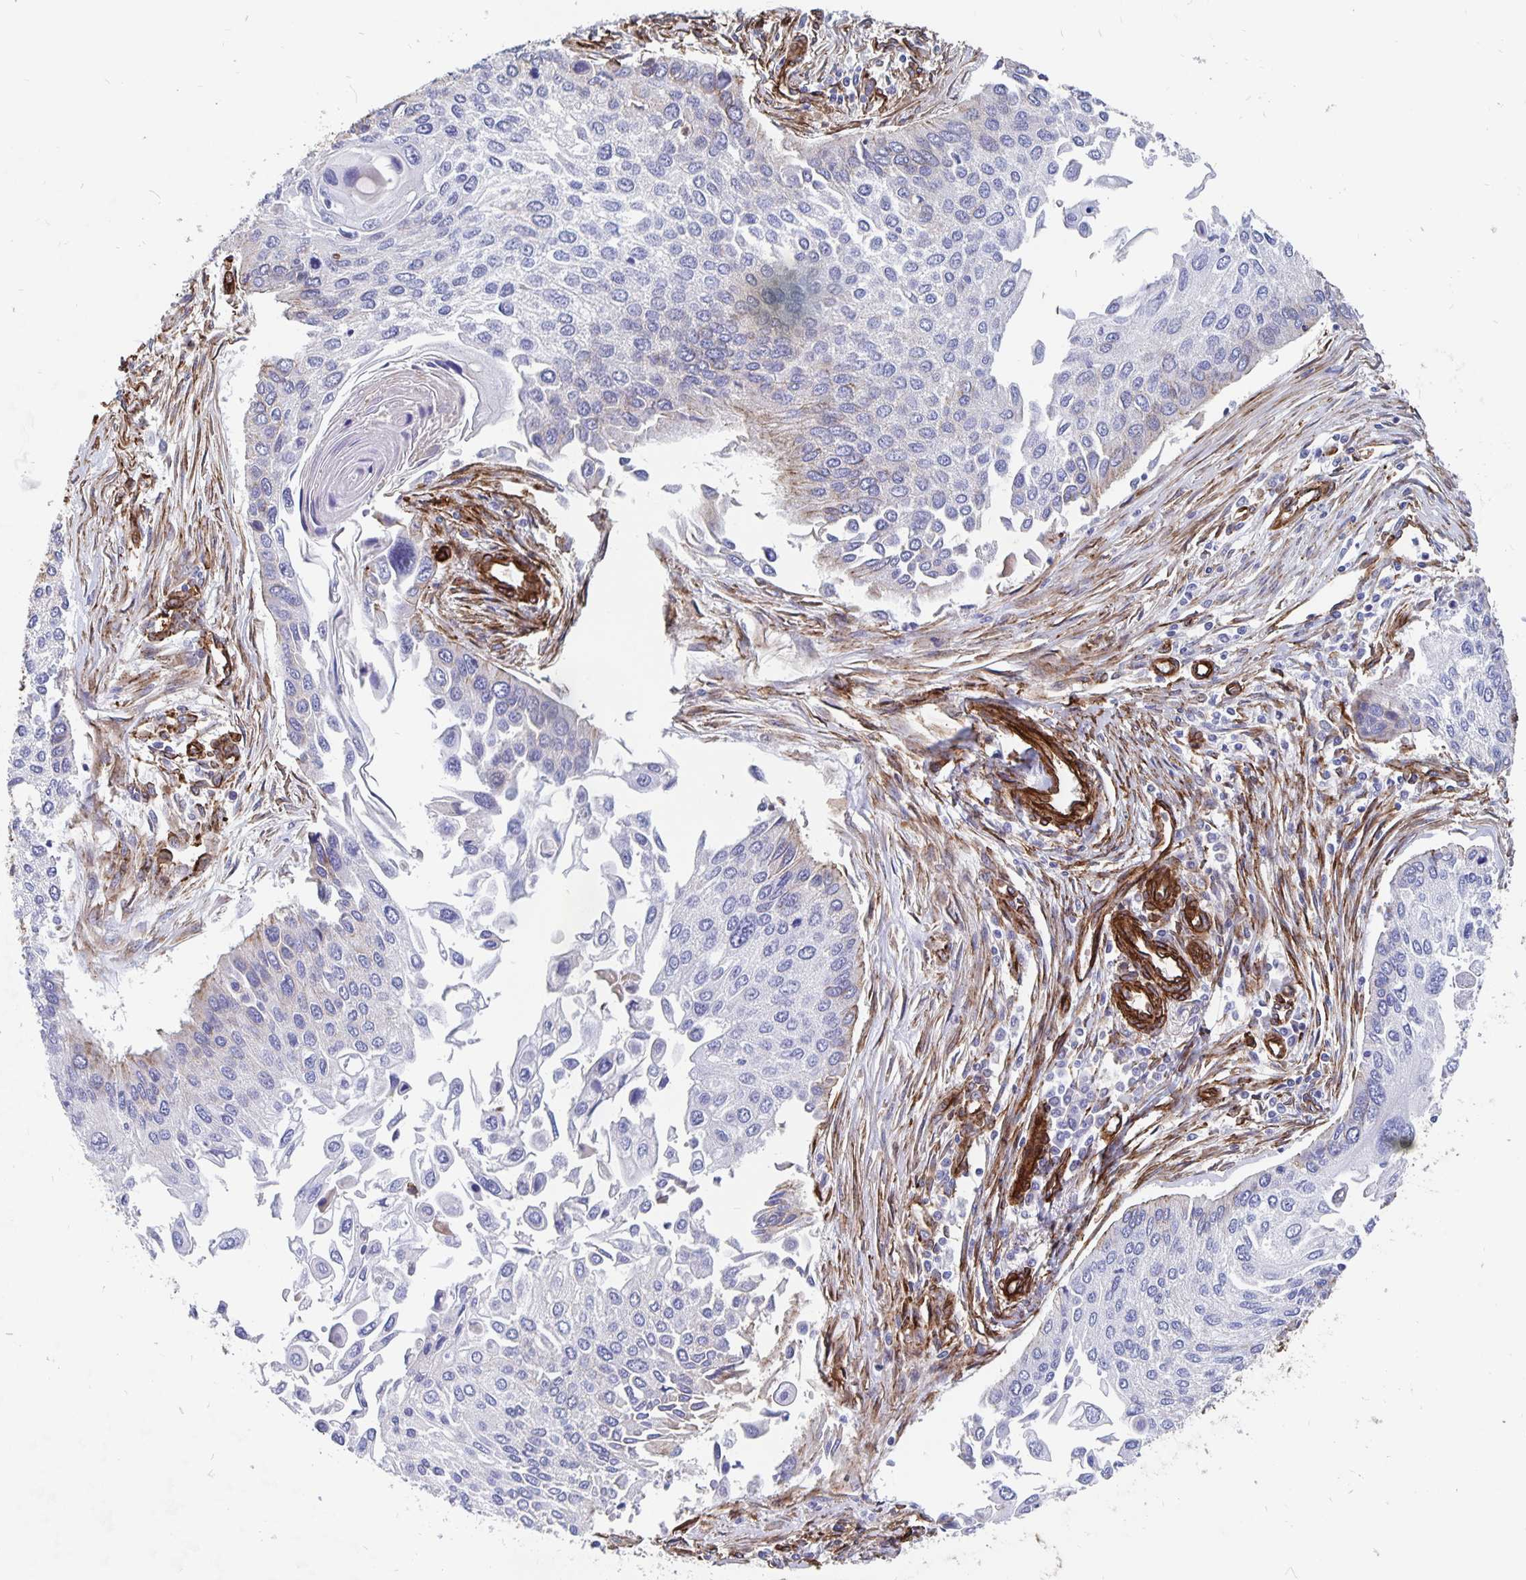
{"staining": {"intensity": "negative", "quantity": "none", "location": "none"}, "tissue": "lung cancer", "cell_type": "Tumor cells", "image_type": "cancer", "snomed": [{"axis": "morphology", "description": "Squamous cell carcinoma, NOS"}, {"axis": "morphology", "description": "Squamous cell carcinoma, metastatic, NOS"}, {"axis": "topography", "description": "Lung"}], "caption": "Immunohistochemical staining of human lung cancer demonstrates no significant staining in tumor cells.", "gene": "DCHS2", "patient": {"sex": "male", "age": 63}}